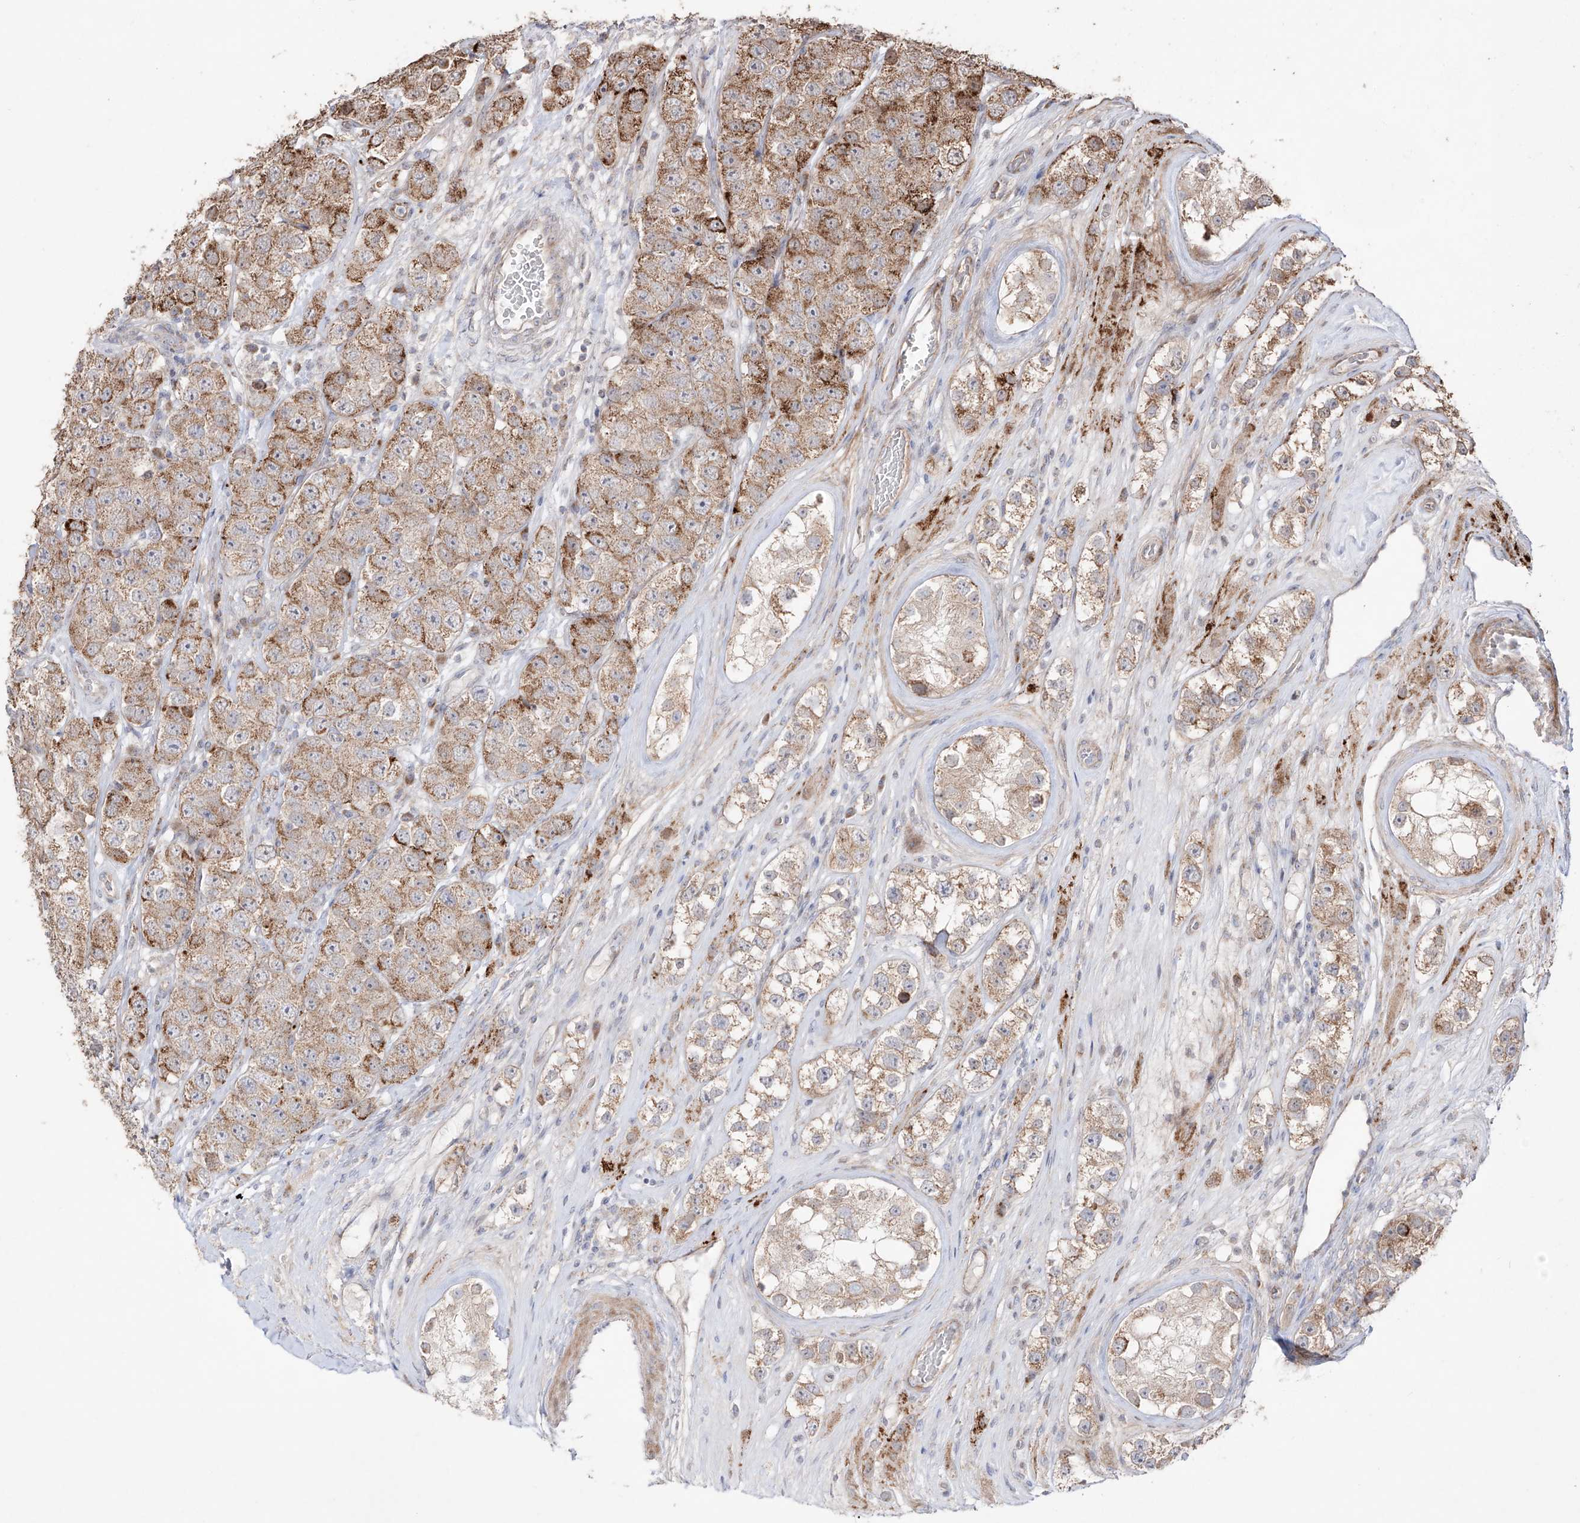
{"staining": {"intensity": "moderate", "quantity": ">75%", "location": "cytoplasmic/membranous"}, "tissue": "testis cancer", "cell_type": "Tumor cells", "image_type": "cancer", "snomed": [{"axis": "morphology", "description": "Seminoma, NOS"}, {"axis": "topography", "description": "Testis"}], "caption": "The micrograph demonstrates immunohistochemical staining of testis seminoma. There is moderate cytoplasmic/membranous positivity is seen in about >75% of tumor cells.", "gene": "YKT6", "patient": {"sex": "male", "age": 28}}